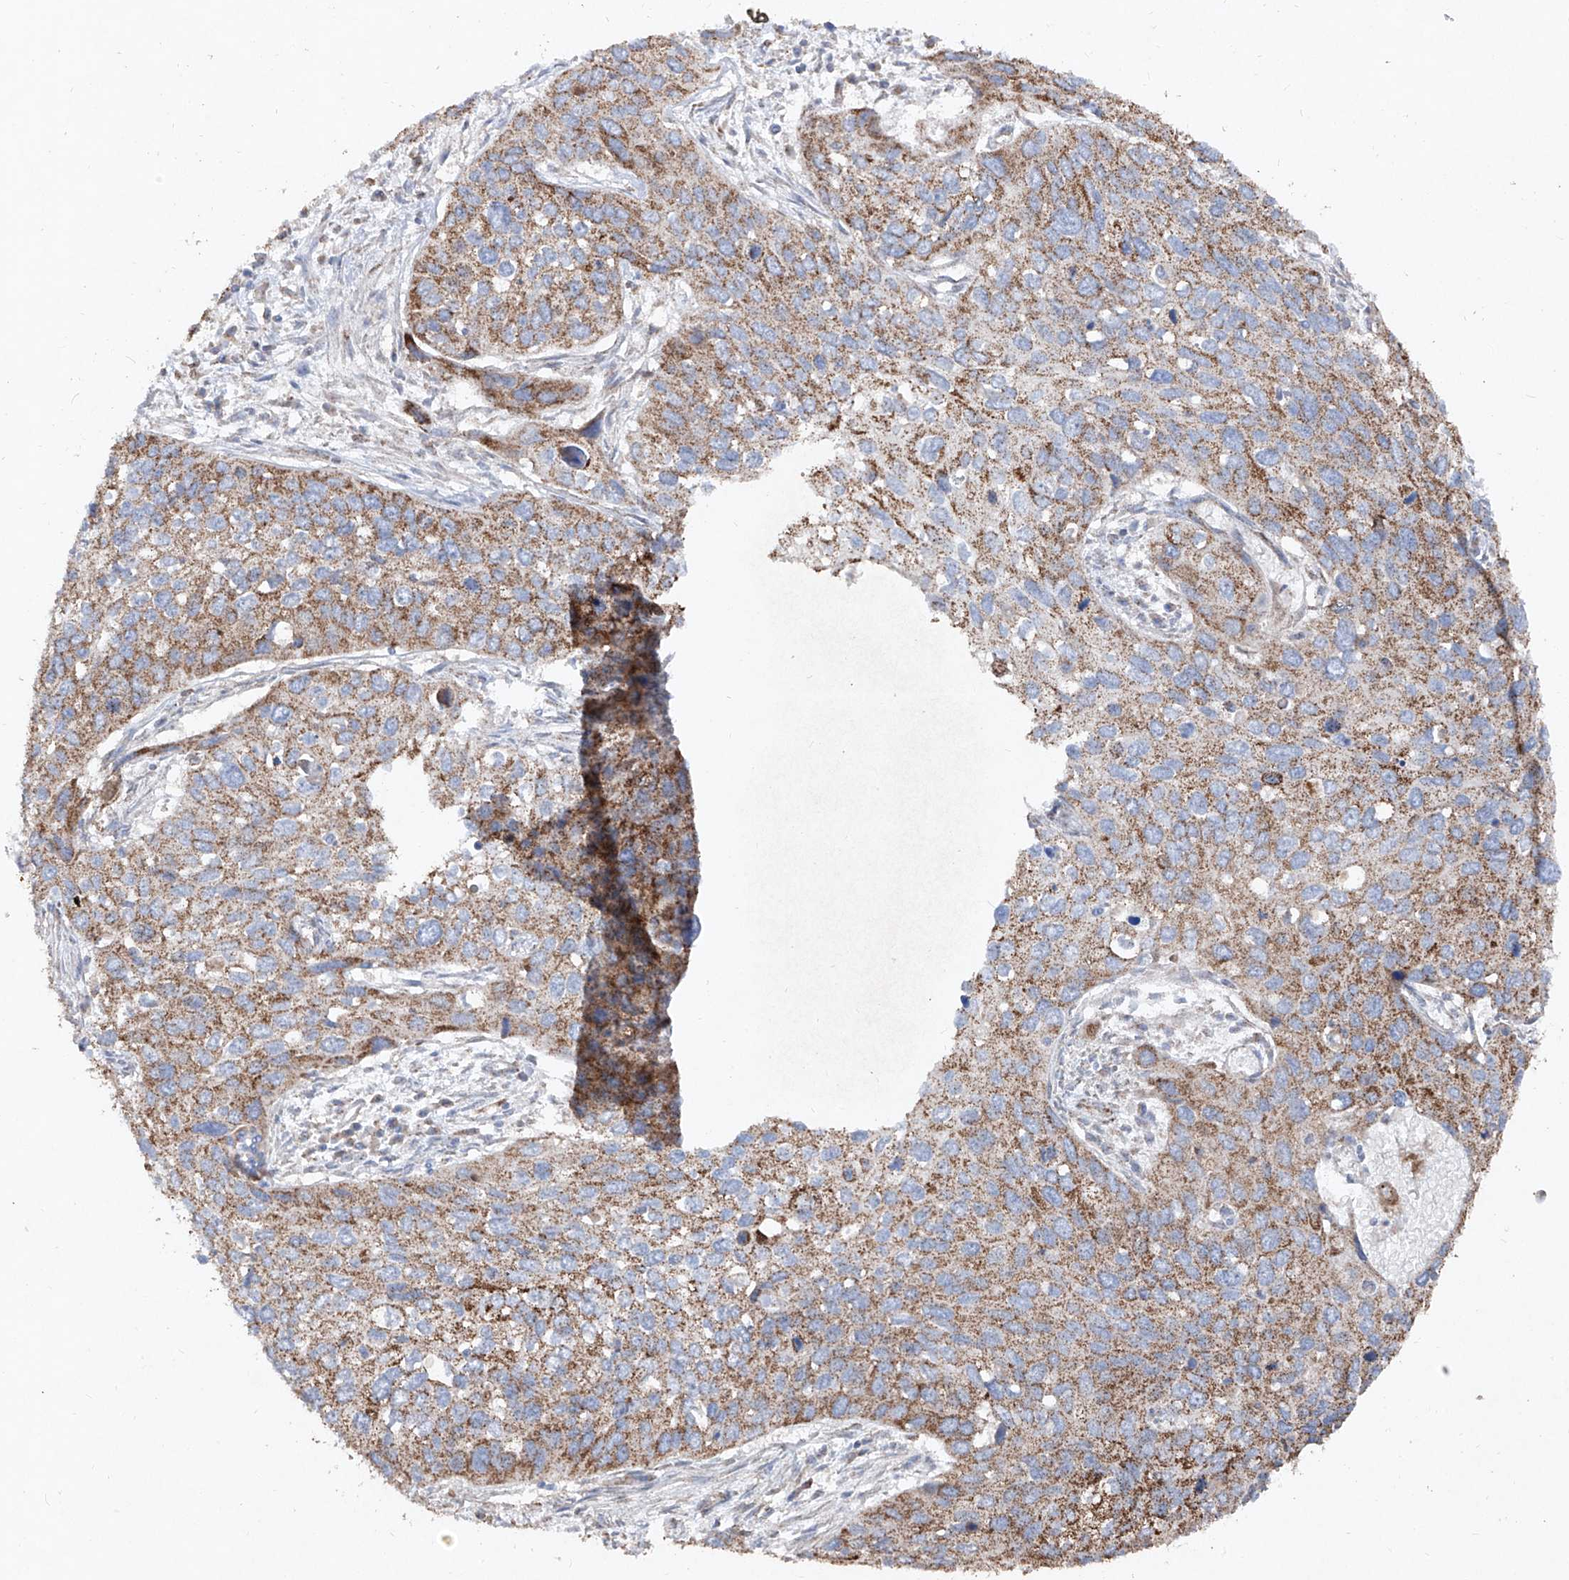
{"staining": {"intensity": "moderate", "quantity": ">75%", "location": "cytoplasmic/membranous"}, "tissue": "cervical cancer", "cell_type": "Tumor cells", "image_type": "cancer", "snomed": [{"axis": "morphology", "description": "Squamous cell carcinoma, NOS"}, {"axis": "topography", "description": "Cervix"}], "caption": "Brown immunohistochemical staining in cervical cancer (squamous cell carcinoma) shows moderate cytoplasmic/membranous staining in about >75% of tumor cells. Using DAB (3,3'-diaminobenzidine) (brown) and hematoxylin (blue) stains, captured at high magnification using brightfield microscopy.", "gene": "ABCD3", "patient": {"sex": "female", "age": 55}}